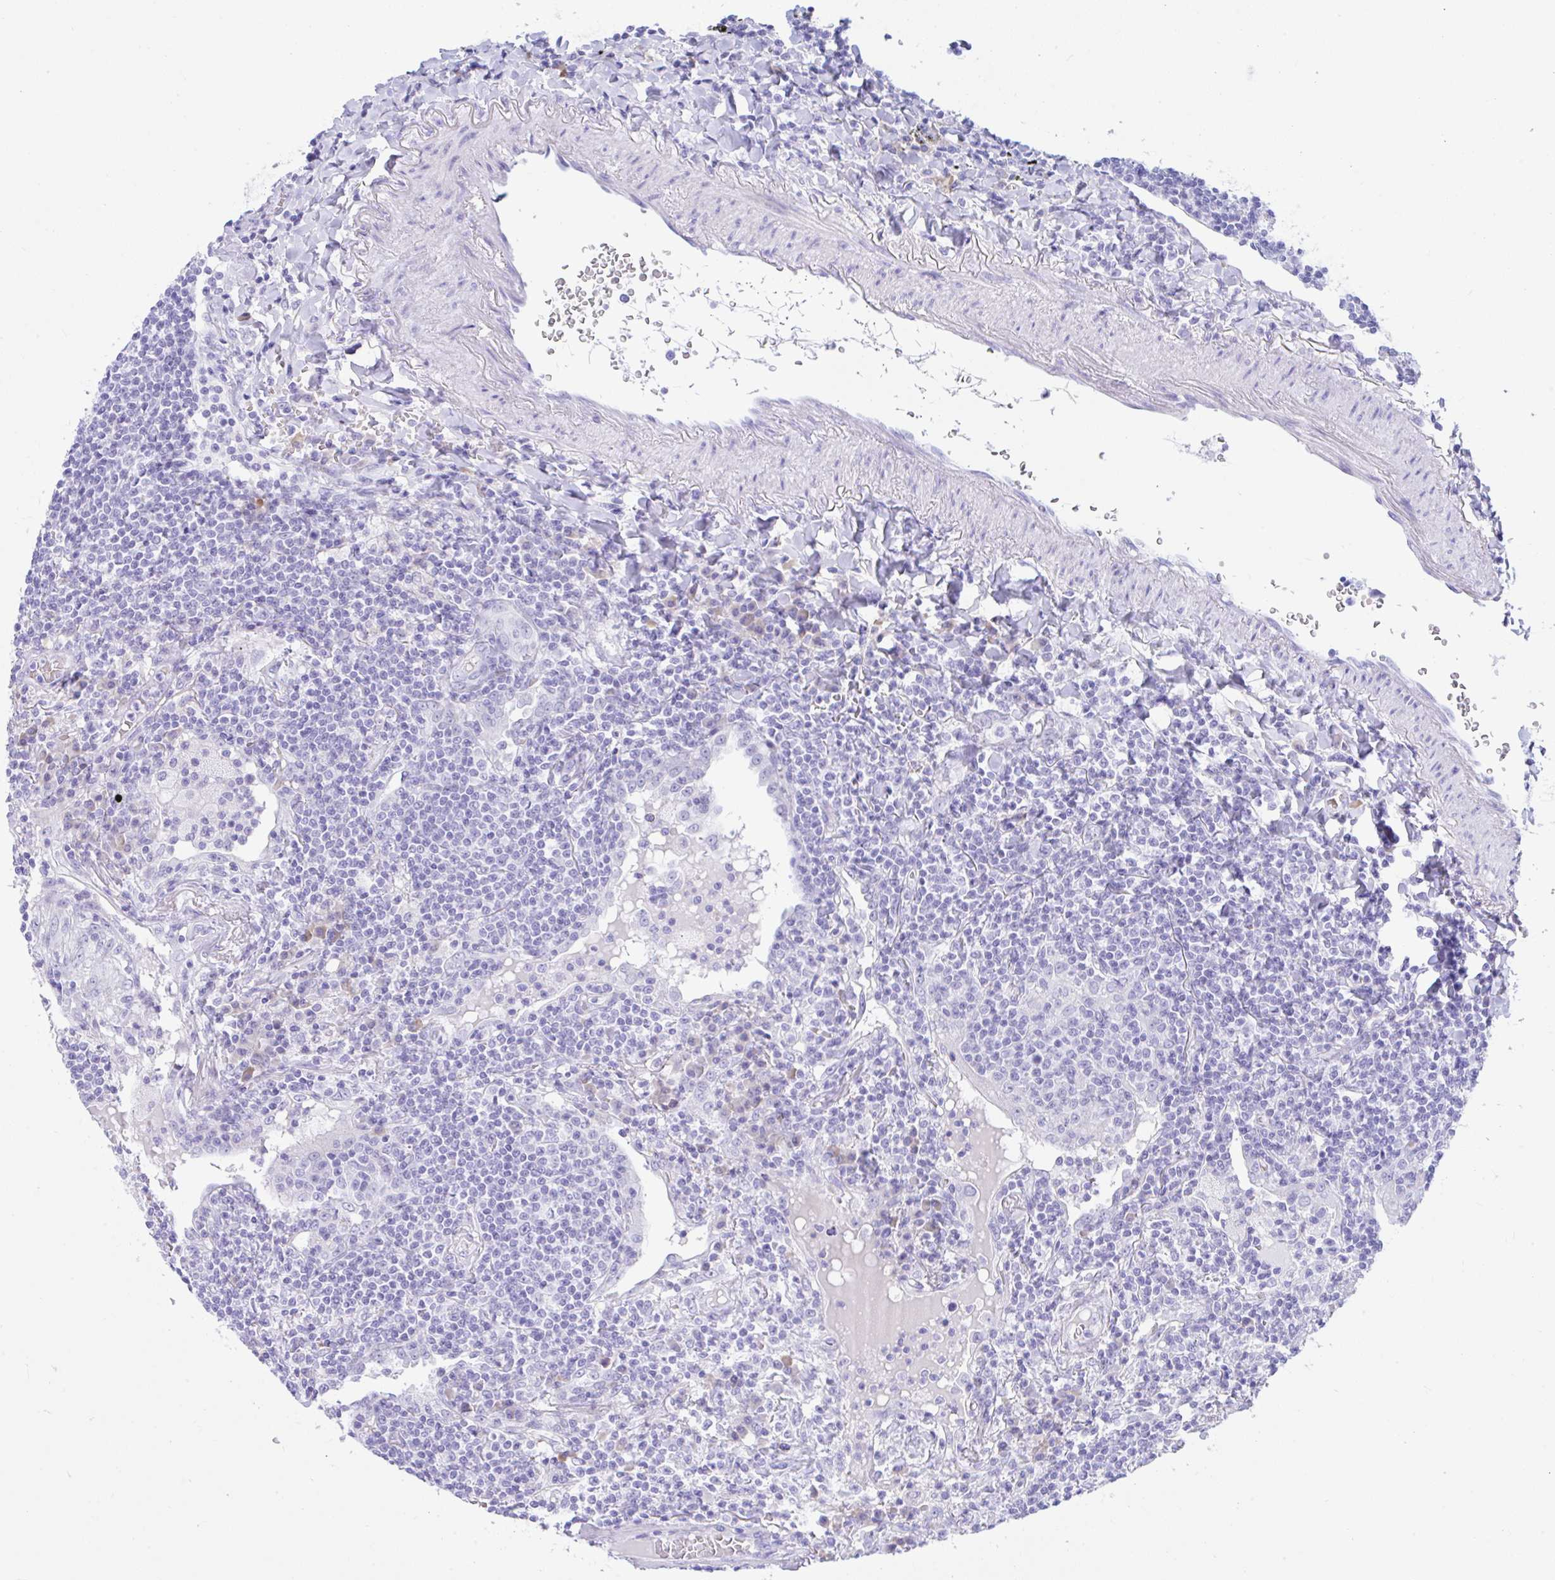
{"staining": {"intensity": "negative", "quantity": "none", "location": "none"}, "tissue": "lymphoma", "cell_type": "Tumor cells", "image_type": "cancer", "snomed": [{"axis": "morphology", "description": "Malignant lymphoma, non-Hodgkin's type, Low grade"}, {"axis": "topography", "description": "Lung"}], "caption": "IHC photomicrograph of low-grade malignant lymphoma, non-Hodgkin's type stained for a protein (brown), which reveals no staining in tumor cells.", "gene": "SEL1L2", "patient": {"sex": "female", "age": 71}}